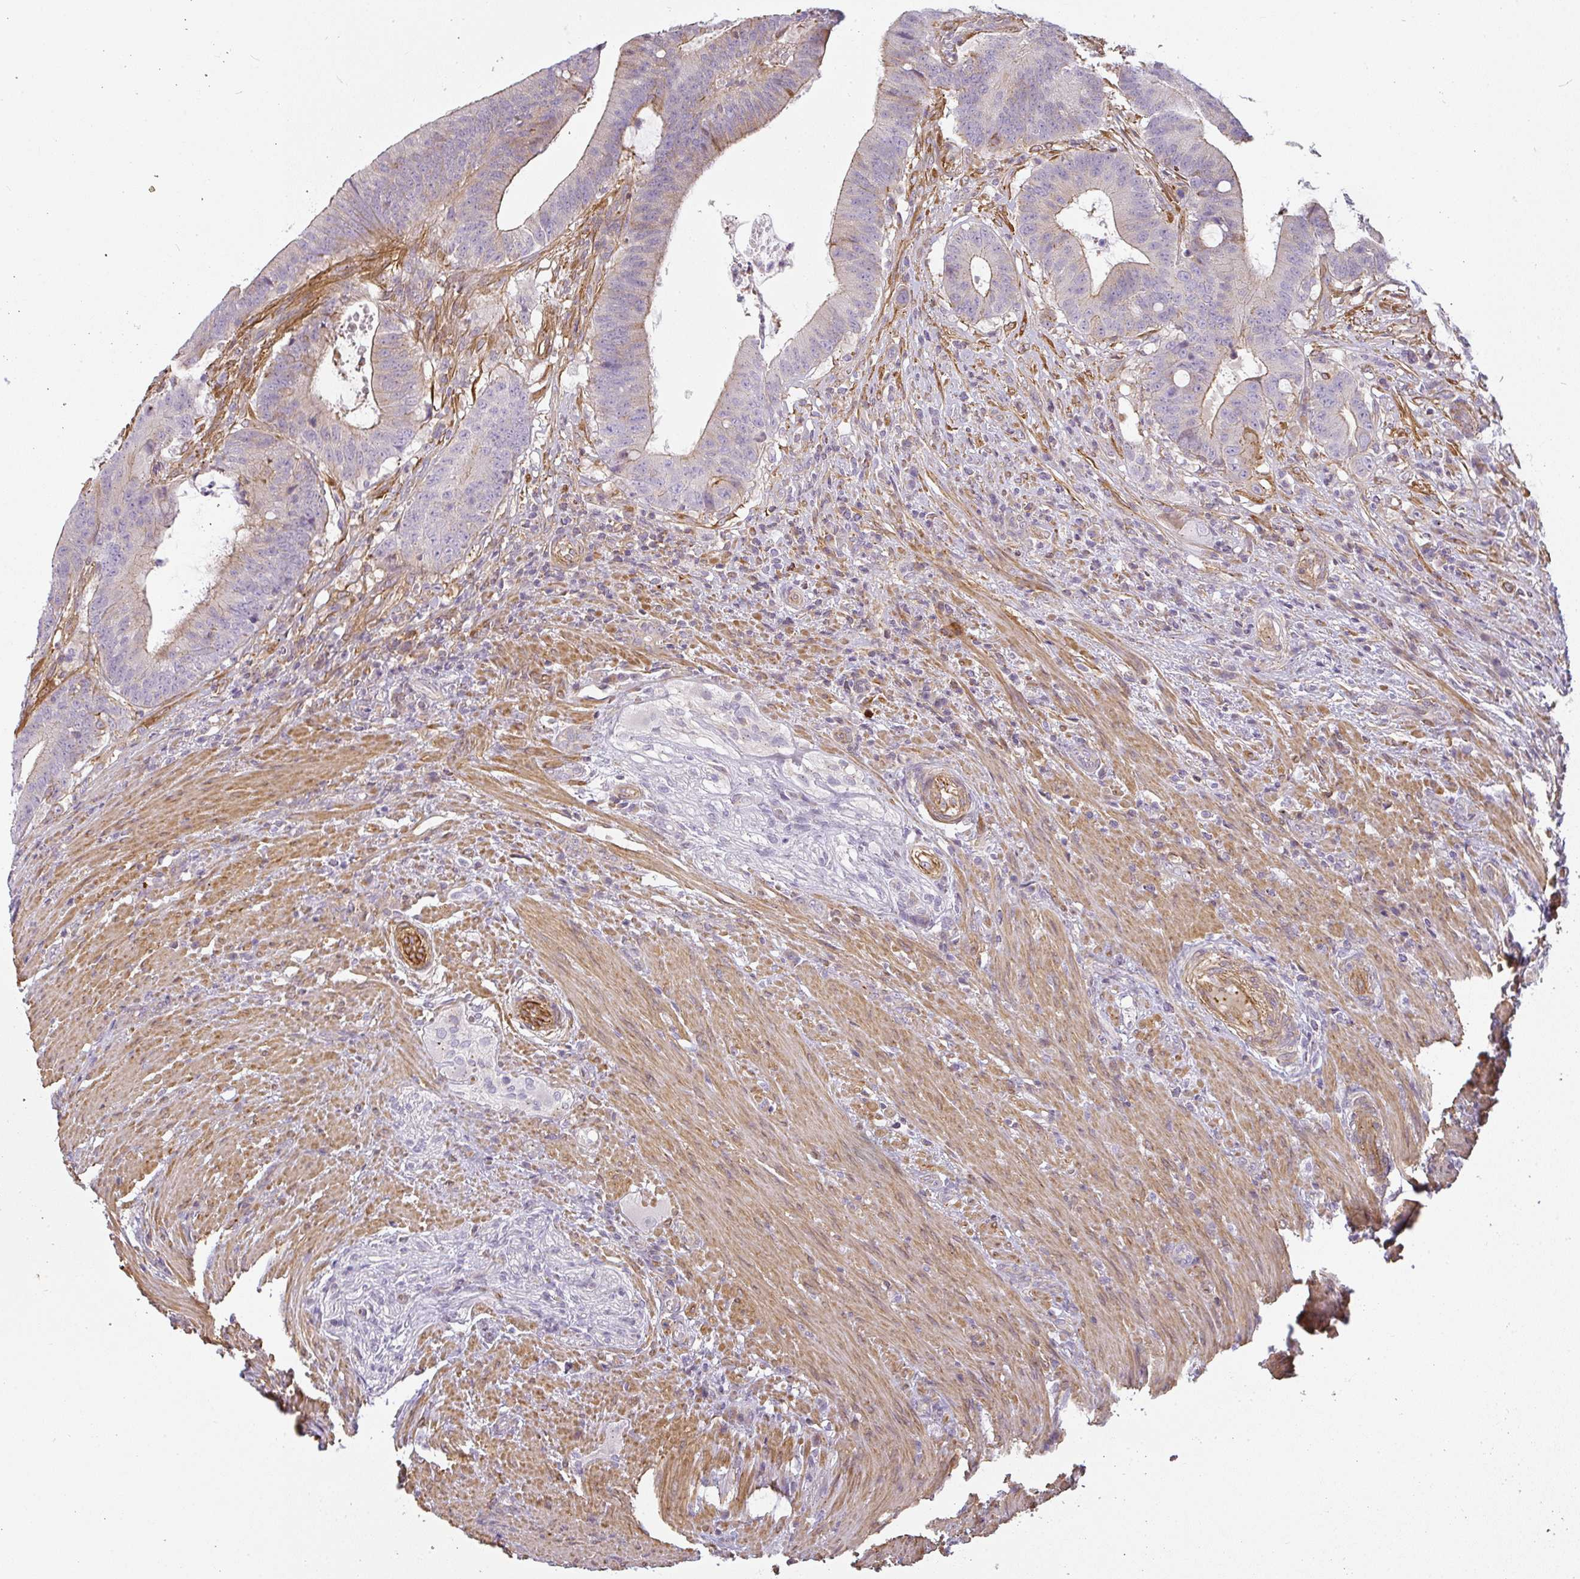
{"staining": {"intensity": "moderate", "quantity": "<25%", "location": "cytoplasmic/membranous"}, "tissue": "colorectal cancer", "cell_type": "Tumor cells", "image_type": "cancer", "snomed": [{"axis": "morphology", "description": "Adenocarcinoma, NOS"}, {"axis": "topography", "description": "Colon"}], "caption": "A high-resolution histopathology image shows immunohistochemistry staining of colorectal adenocarcinoma, which displays moderate cytoplasmic/membranous positivity in approximately <25% of tumor cells. The staining is performed using DAB brown chromogen to label protein expression. The nuclei are counter-stained blue using hematoxylin.", "gene": "SULF1", "patient": {"sex": "female", "age": 43}}